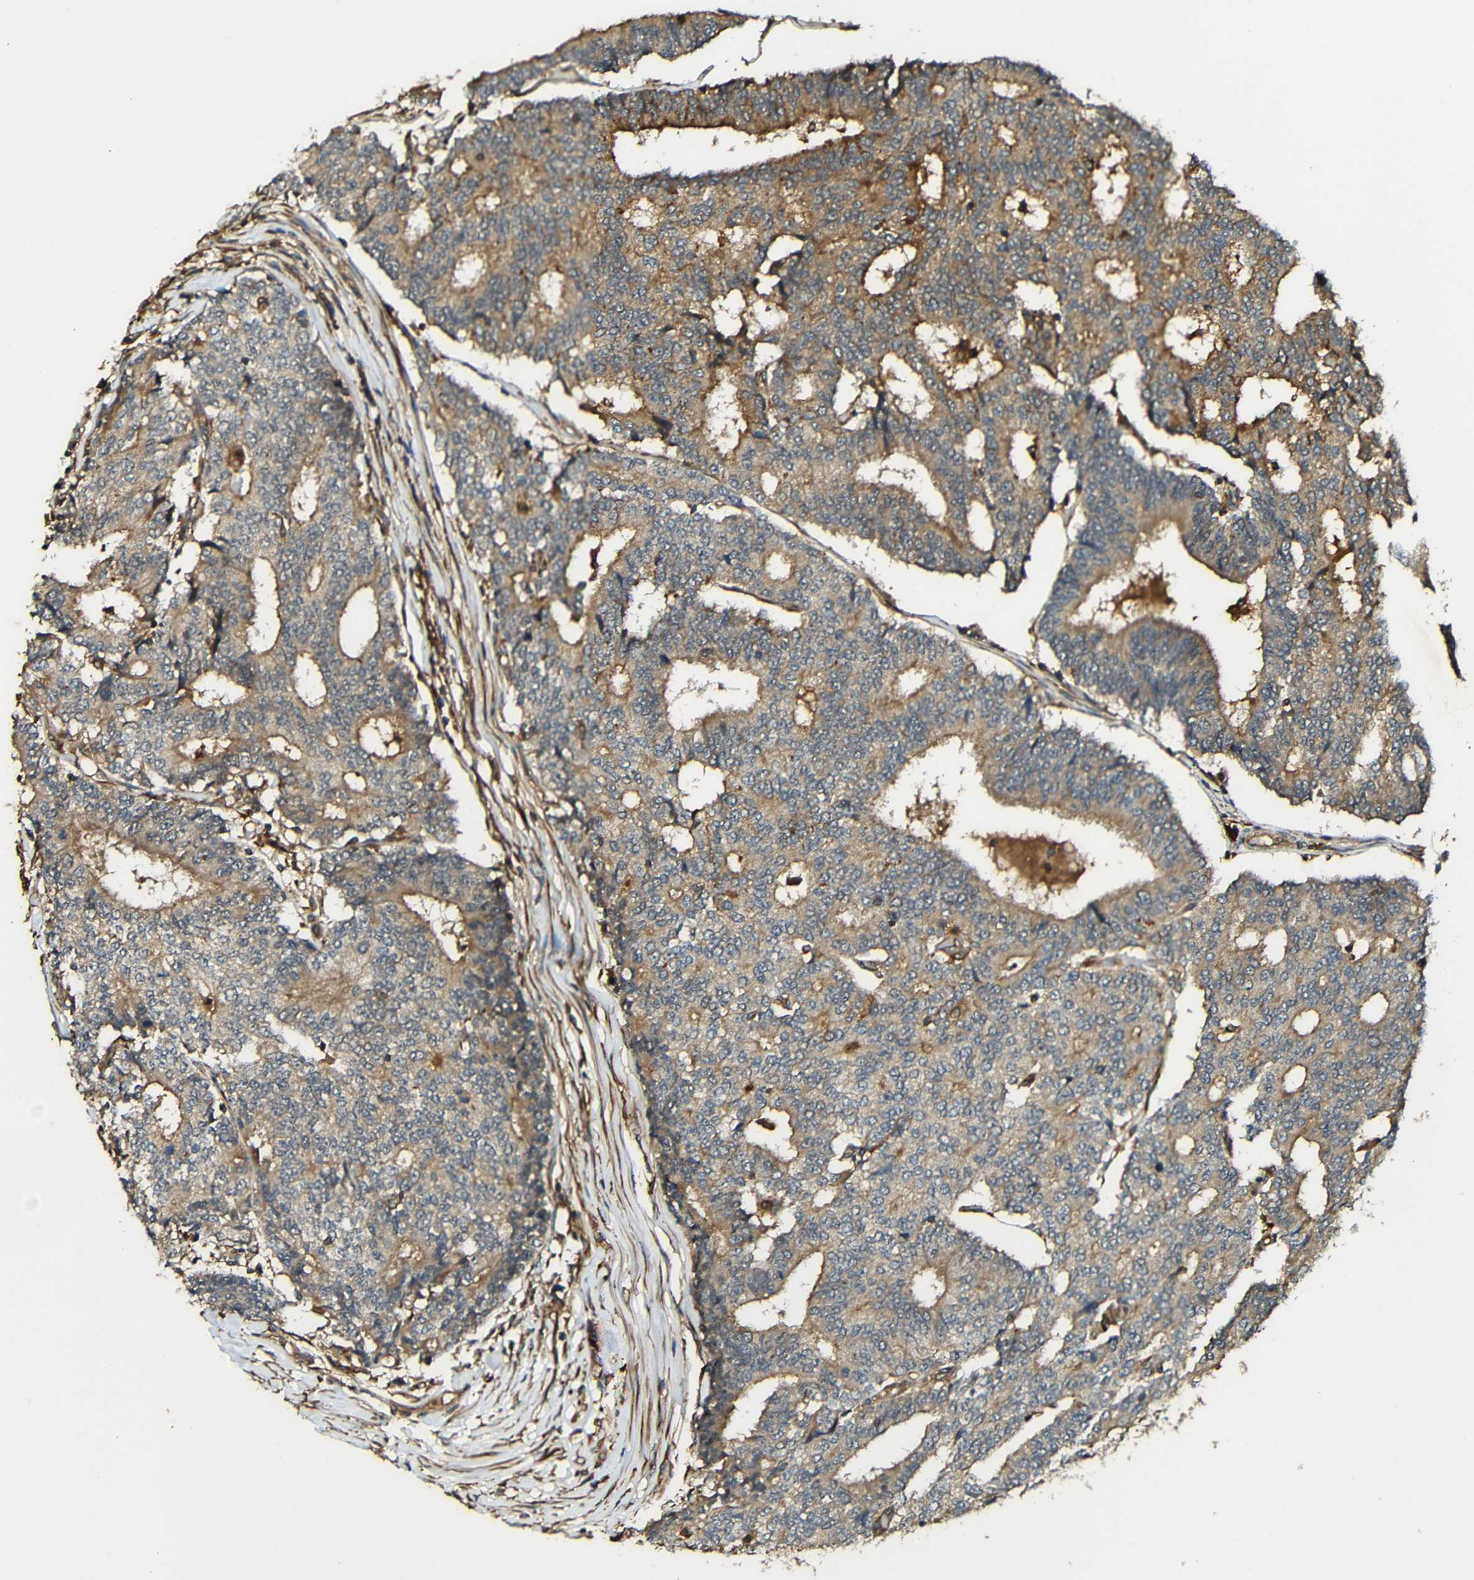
{"staining": {"intensity": "moderate", "quantity": ">75%", "location": "cytoplasmic/membranous"}, "tissue": "prostate cancer", "cell_type": "Tumor cells", "image_type": "cancer", "snomed": [{"axis": "morphology", "description": "Normal tissue, NOS"}, {"axis": "morphology", "description": "Adenocarcinoma, High grade"}, {"axis": "topography", "description": "Prostate"}, {"axis": "topography", "description": "Seminal veicle"}], "caption": "This image demonstrates immunohistochemistry staining of human prostate cancer, with medium moderate cytoplasmic/membranous positivity in approximately >75% of tumor cells.", "gene": "CASP8", "patient": {"sex": "male", "age": 55}}